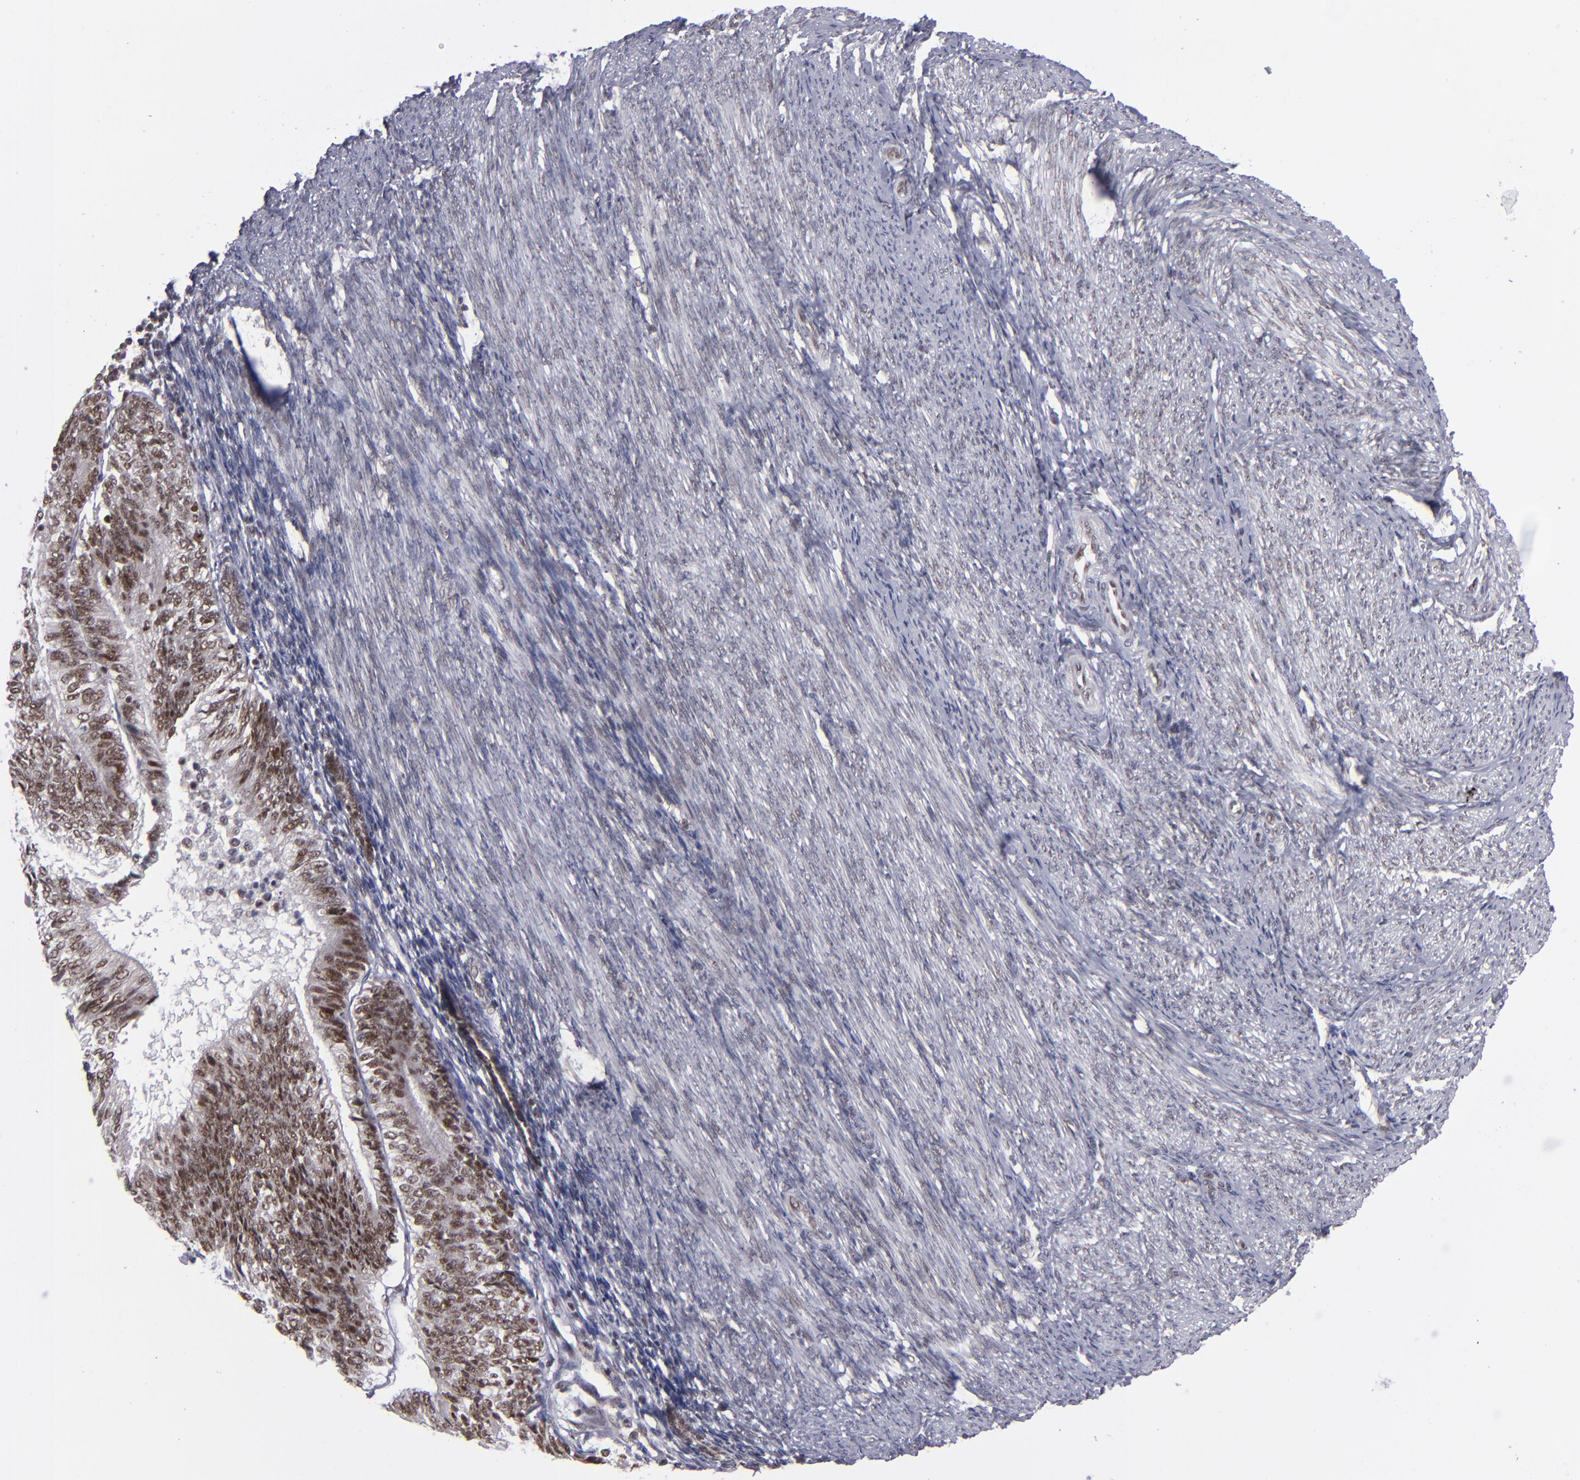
{"staining": {"intensity": "moderate", "quantity": ">75%", "location": "nuclear"}, "tissue": "endometrial cancer", "cell_type": "Tumor cells", "image_type": "cancer", "snomed": [{"axis": "morphology", "description": "Adenocarcinoma, NOS"}, {"axis": "topography", "description": "Endometrium"}], "caption": "Tumor cells display medium levels of moderate nuclear expression in about >75% of cells in adenocarcinoma (endometrial).", "gene": "MLLT3", "patient": {"sex": "female", "age": 55}}